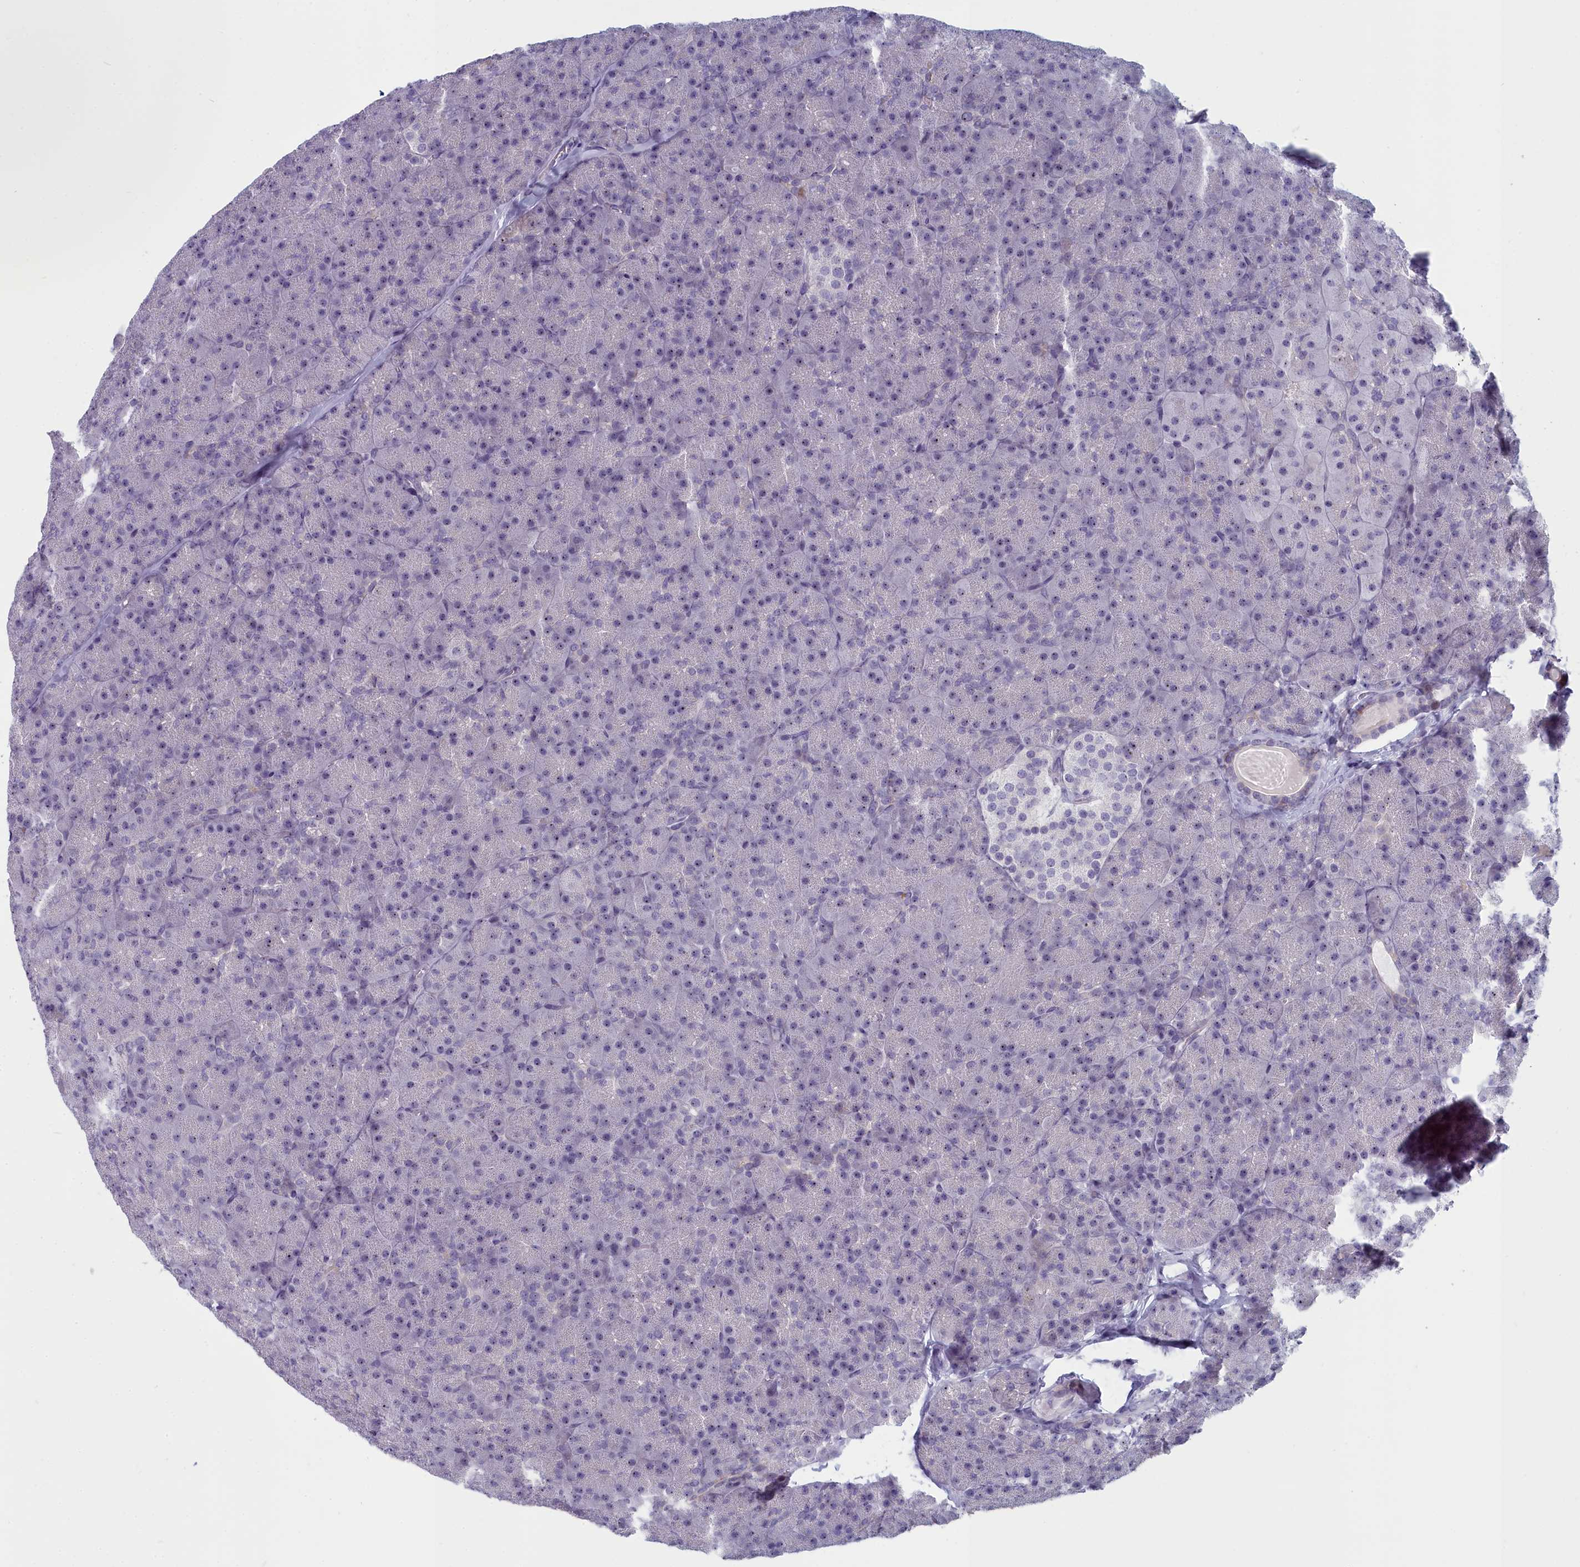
{"staining": {"intensity": "weak", "quantity": "<25%", "location": "nuclear"}, "tissue": "pancreas", "cell_type": "Exocrine glandular cells", "image_type": "normal", "snomed": [{"axis": "morphology", "description": "Normal tissue, NOS"}, {"axis": "topography", "description": "Pancreas"}], "caption": "DAB (3,3'-diaminobenzidine) immunohistochemical staining of unremarkable pancreas reveals no significant expression in exocrine glandular cells.", "gene": "INSYN2A", "patient": {"sex": "male", "age": 36}}